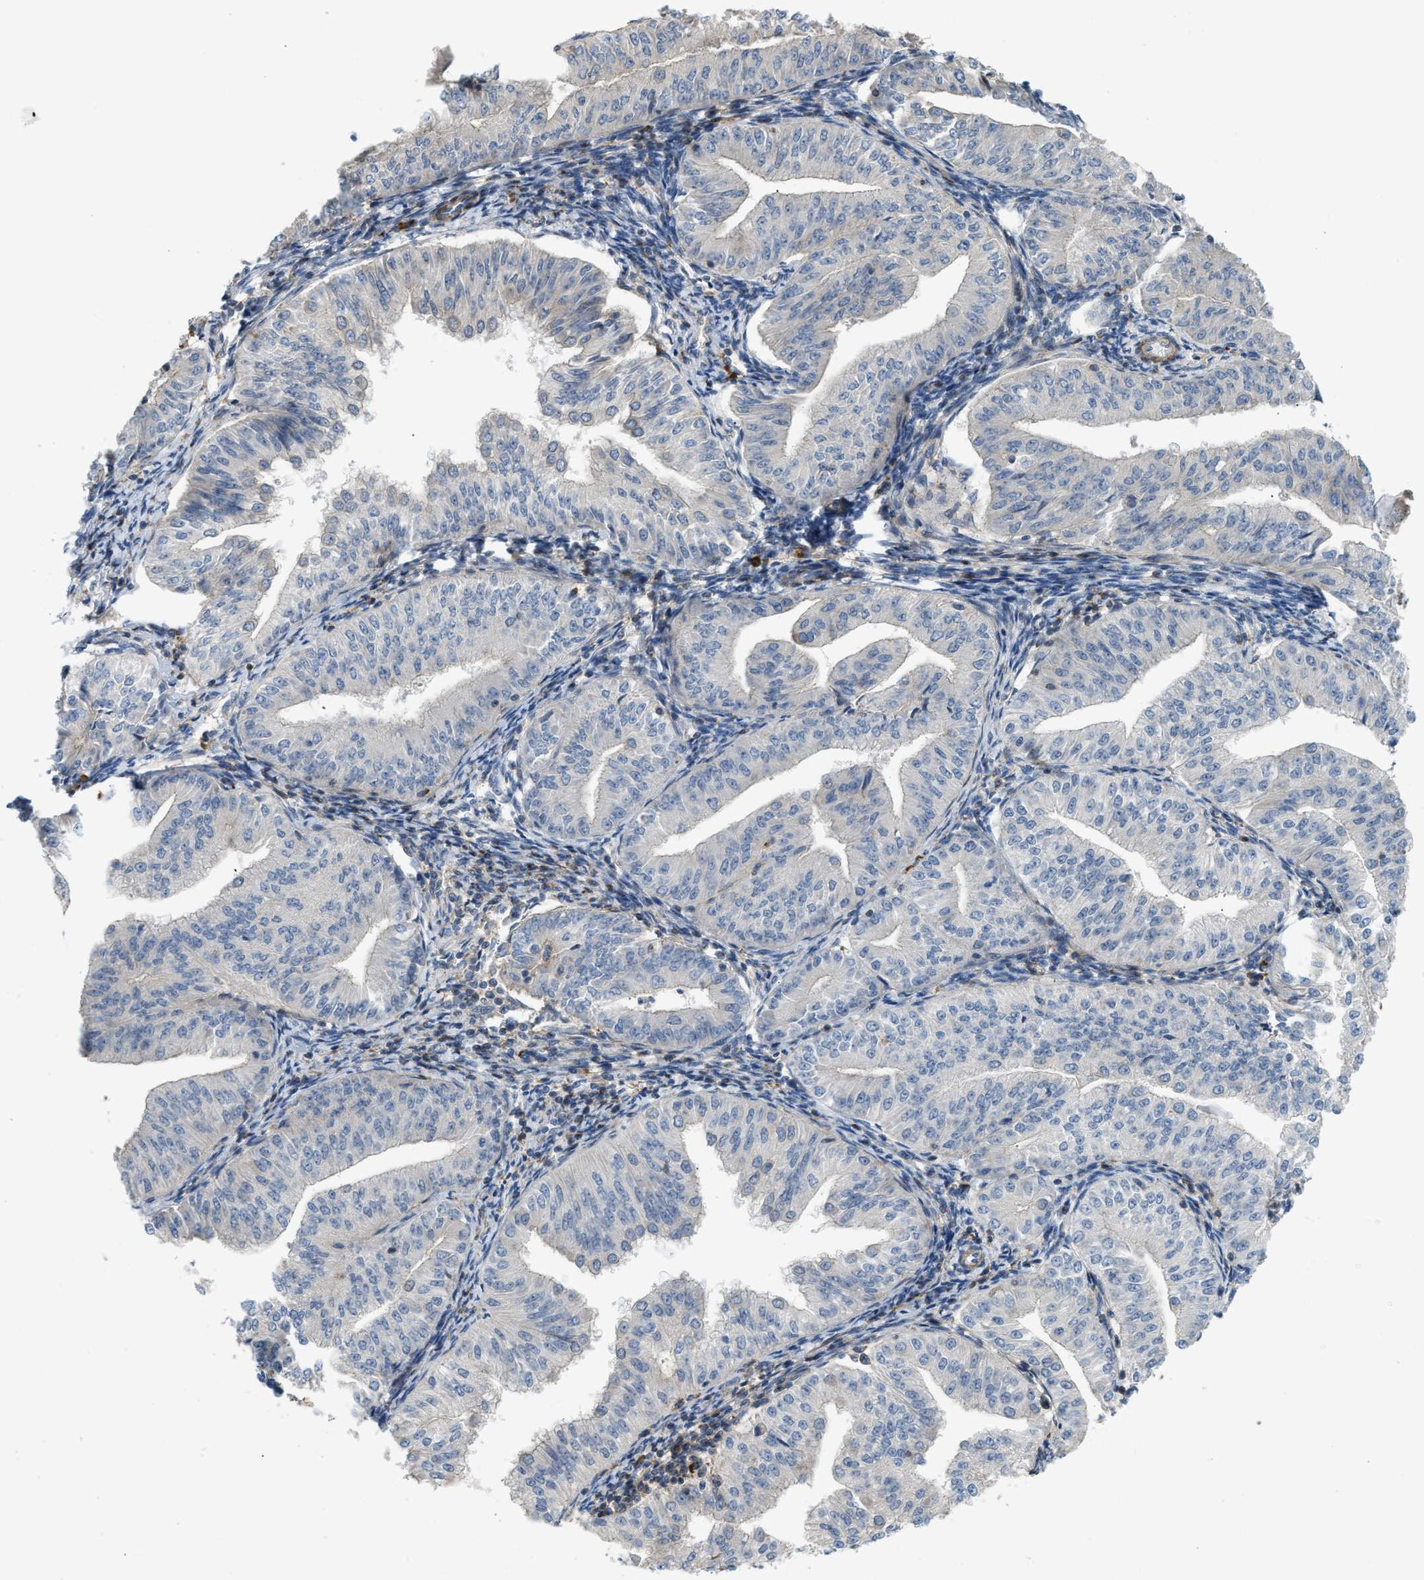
{"staining": {"intensity": "negative", "quantity": "none", "location": "none"}, "tissue": "endometrial cancer", "cell_type": "Tumor cells", "image_type": "cancer", "snomed": [{"axis": "morphology", "description": "Normal tissue, NOS"}, {"axis": "morphology", "description": "Adenocarcinoma, NOS"}, {"axis": "topography", "description": "Endometrium"}], "caption": "IHC micrograph of neoplastic tissue: endometrial cancer stained with DAB displays no significant protein positivity in tumor cells. The staining was performed using DAB (3,3'-diaminobenzidine) to visualize the protein expression in brown, while the nuclei were stained in blue with hematoxylin (Magnification: 20x).", "gene": "BTN3A2", "patient": {"sex": "female", "age": 53}}